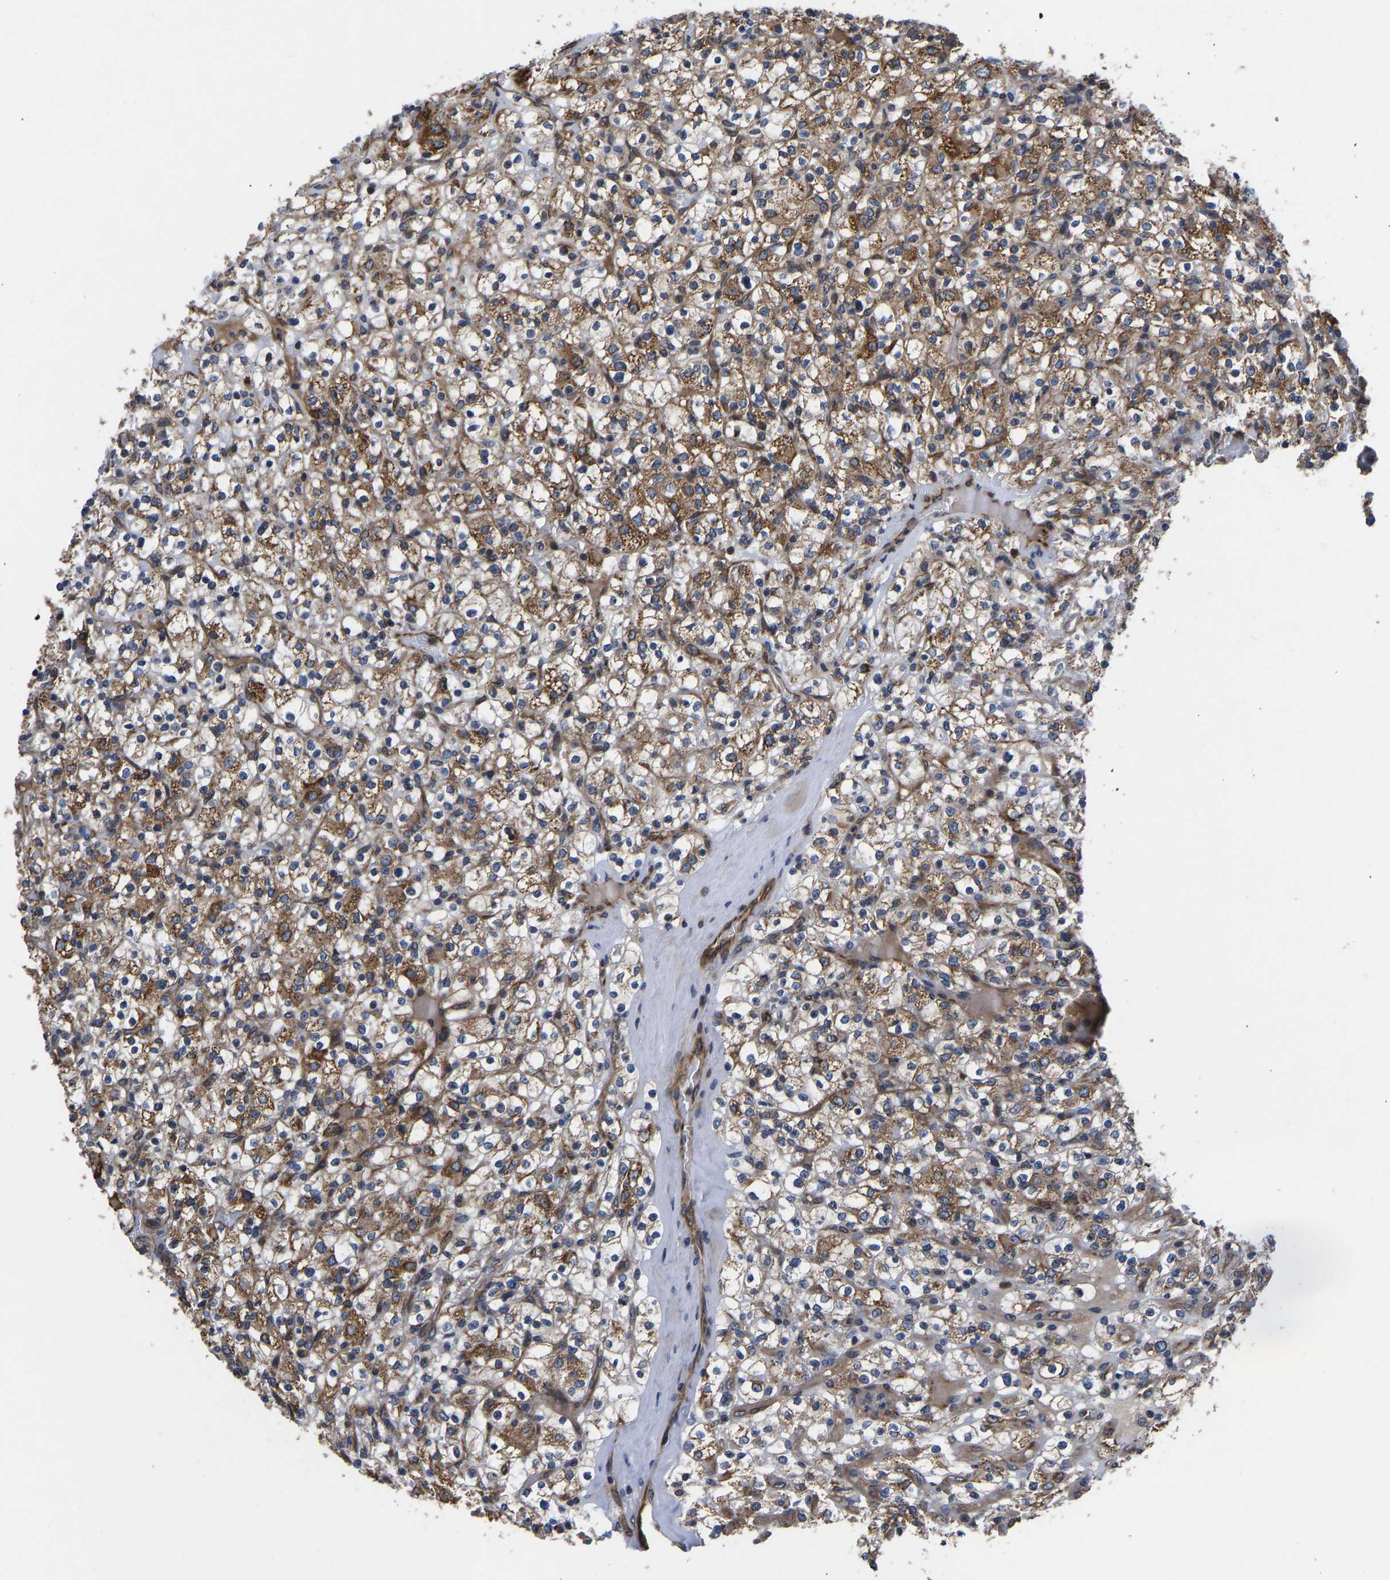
{"staining": {"intensity": "moderate", "quantity": ">75%", "location": "cytoplasmic/membranous"}, "tissue": "renal cancer", "cell_type": "Tumor cells", "image_type": "cancer", "snomed": [{"axis": "morphology", "description": "Normal tissue, NOS"}, {"axis": "morphology", "description": "Adenocarcinoma, NOS"}, {"axis": "topography", "description": "Kidney"}], "caption": "Tumor cells demonstrate medium levels of moderate cytoplasmic/membranous expression in approximately >75% of cells in renal adenocarcinoma.", "gene": "FRRS1", "patient": {"sex": "female", "age": 72}}